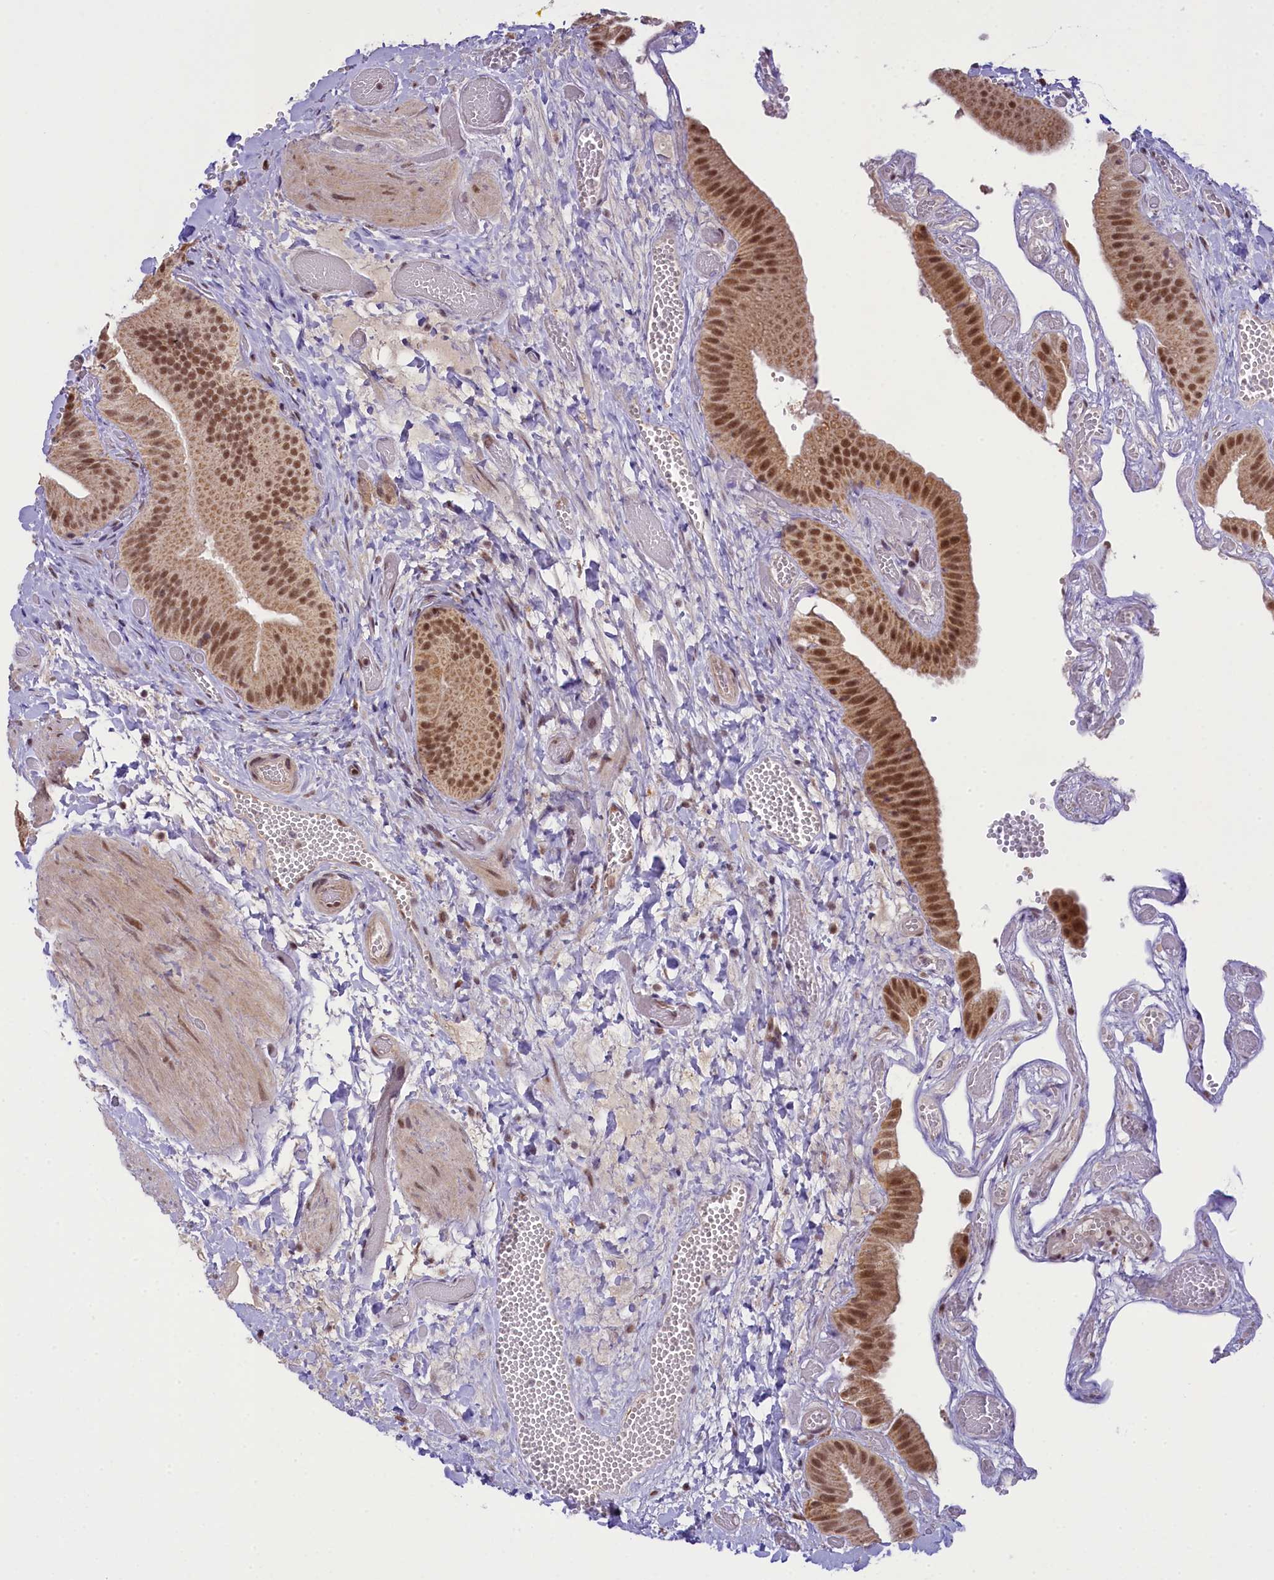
{"staining": {"intensity": "strong", "quantity": ">75%", "location": "nuclear"}, "tissue": "gallbladder", "cell_type": "Glandular cells", "image_type": "normal", "snomed": [{"axis": "morphology", "description": "Normal tissue, NOS"}, {"axis": "topography", "description": "Gallbladder"}], "caption": "The histopathology image exhibits a brown stain indicating the presence of a protein in the nuclear of glandular cells in gallbladder.", "gene": "PAF1", "patient": {"sex": "female", "age": 64}}